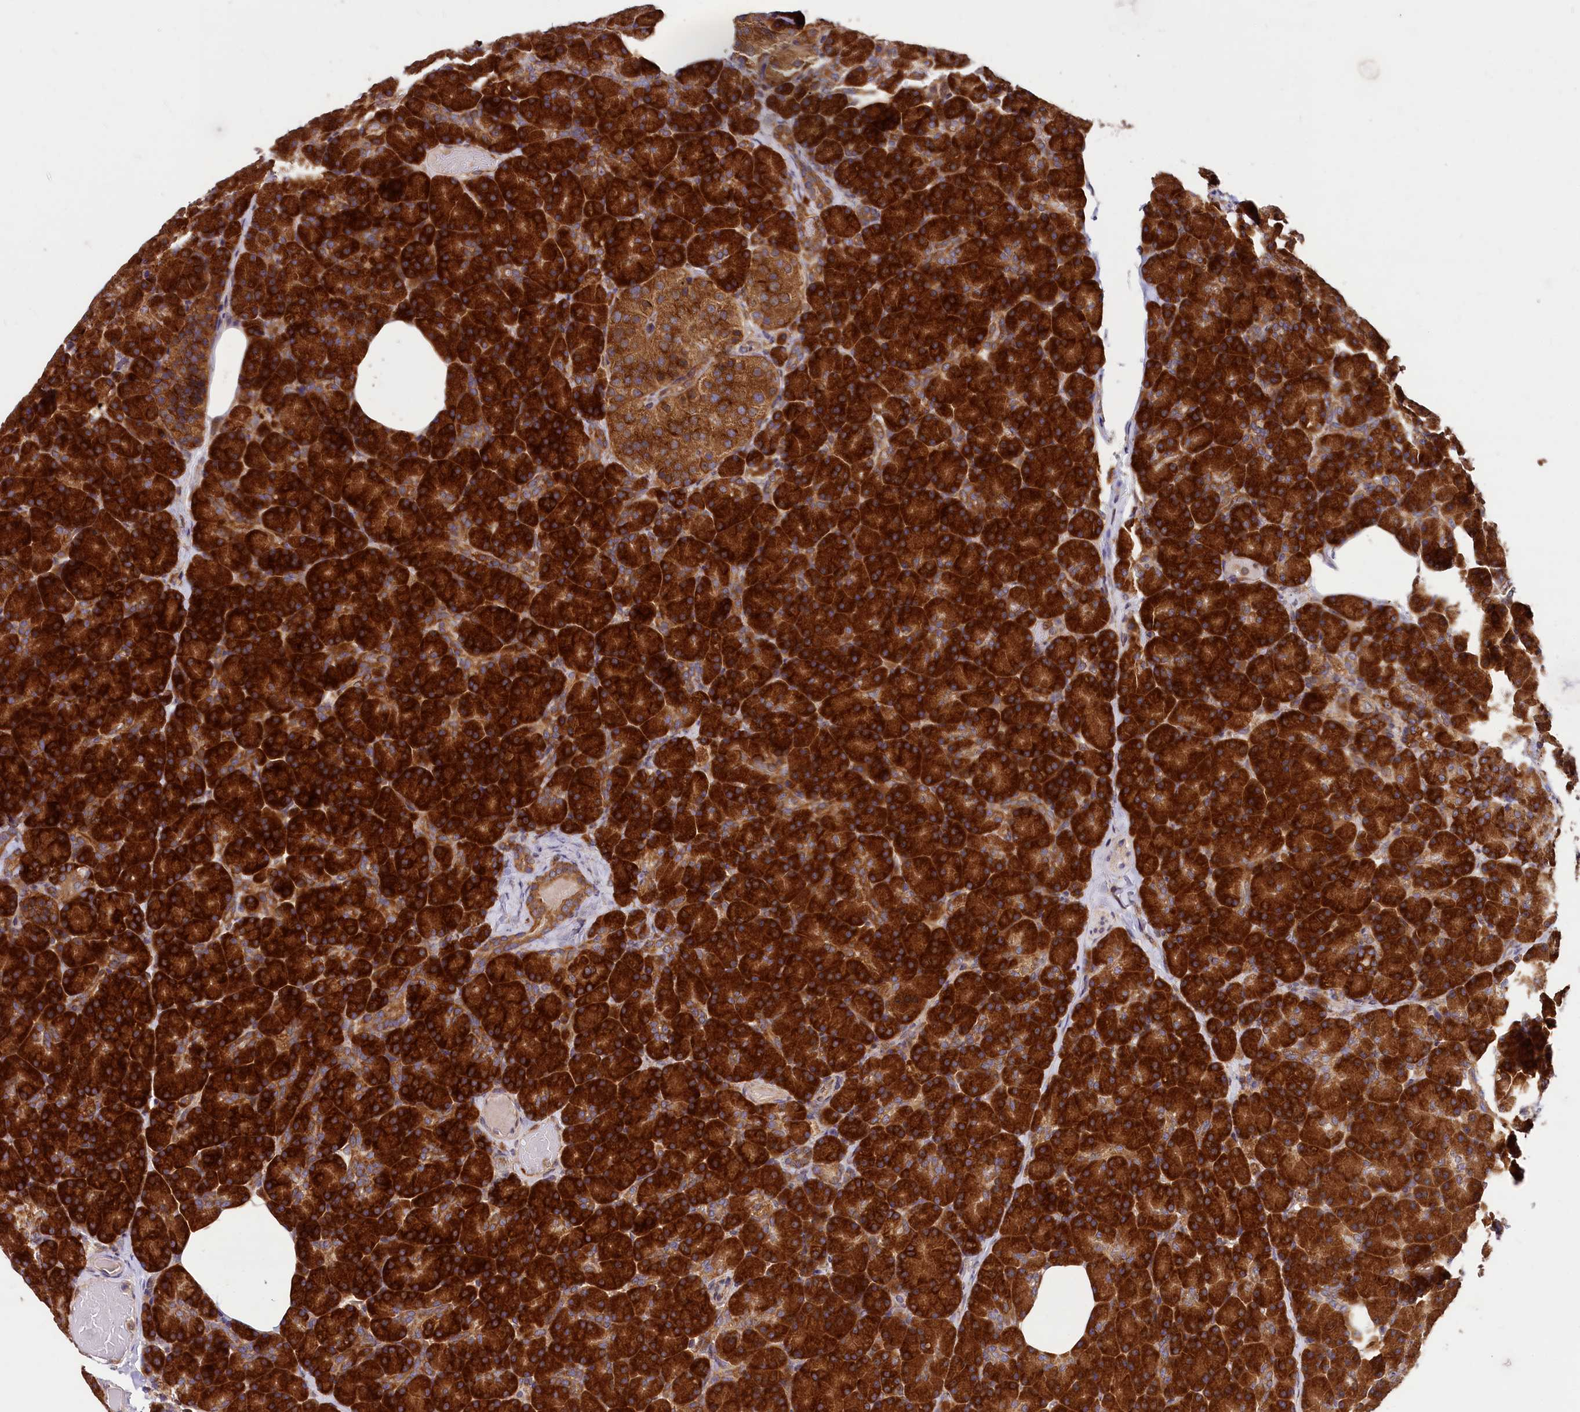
{"staining": {"intensity": "strong", "quantity": ">75%", "location": "cytoplasmic/membranous"}, "tissue": "pancreas", "cell_type": "Exocrine glandular cells", "image_type": "normal", "snomed": [{"axis": "morphology", "description": "Normal tissue, NOS"}, {"axis": "topography", "description": "Pancreas"}], "caption": "Pancreas was stained to show a protein in brown. There is high levels of strong cytoplasmic/membranous staining in approximately >75% of exocrine glandular cells. The staining was performed using DAB (3,3'-diaminobenzidine), with brown indicating positive protein expression. Nuclei are stained blue with hematoxylin.", "gene": "EIF2B2", "patient": {"sex": "female", "age": 43}}